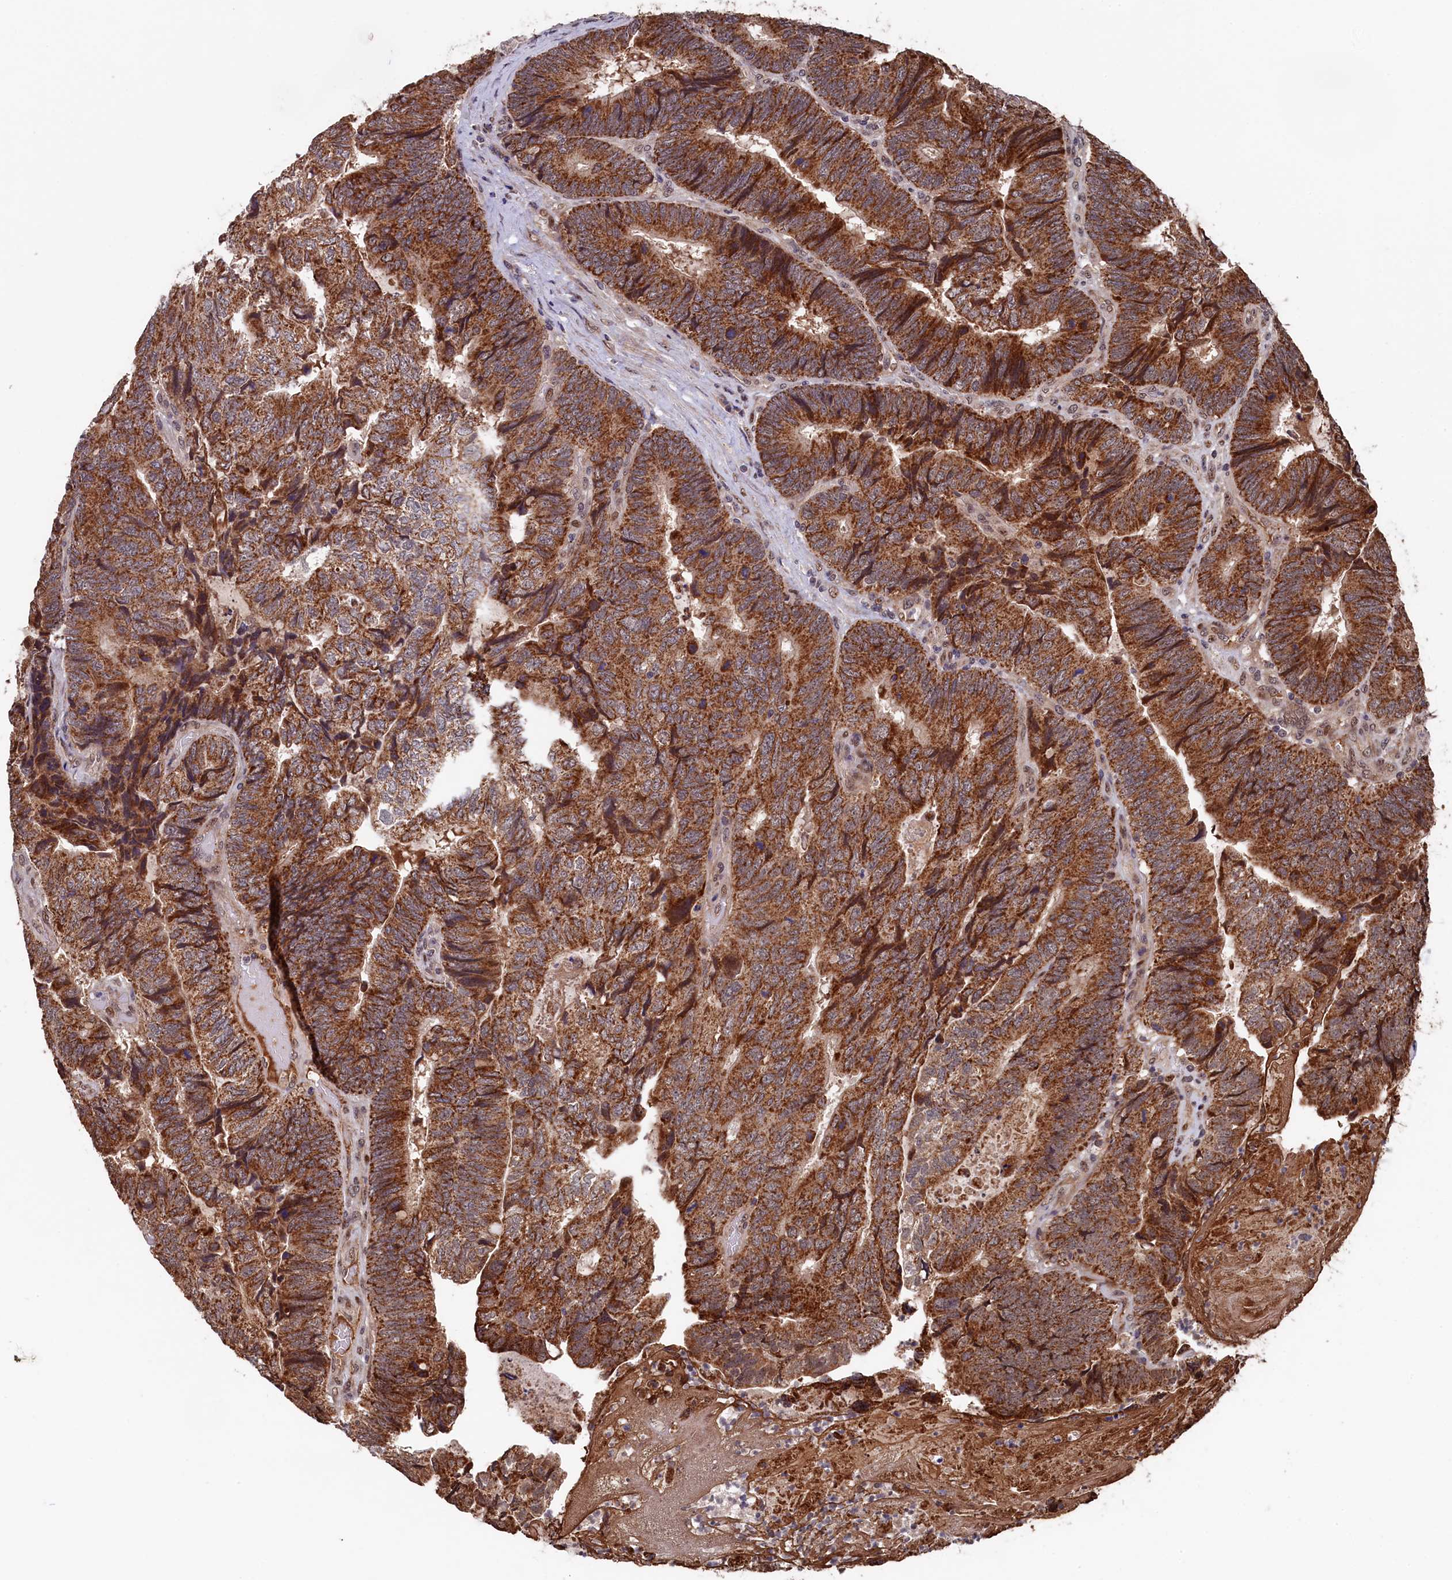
{"staining": {"intensity": "strong", "quantity": ">75%", "location": "cytoplasmic/membranous"}, "tissue": "colorectal cancer", "cell_type": "Tumor cells", "image_type": "cancer", "snomed": [{"axis": "morphology", "description": "Adenocarcinoma, NOS"}, {"axis": "topography", "description": "Colon"}], "caption": "Immunohistochemistry (IHC) (DAB (3,3'-diaminobenzidine)) staining of human colorectal cancer reveals strong cytoplasmic/membranous protein positivity in approximately >75% of tumor cells.", "gene": "CLPX", "patient": {"sex": "female", "age": 67}}